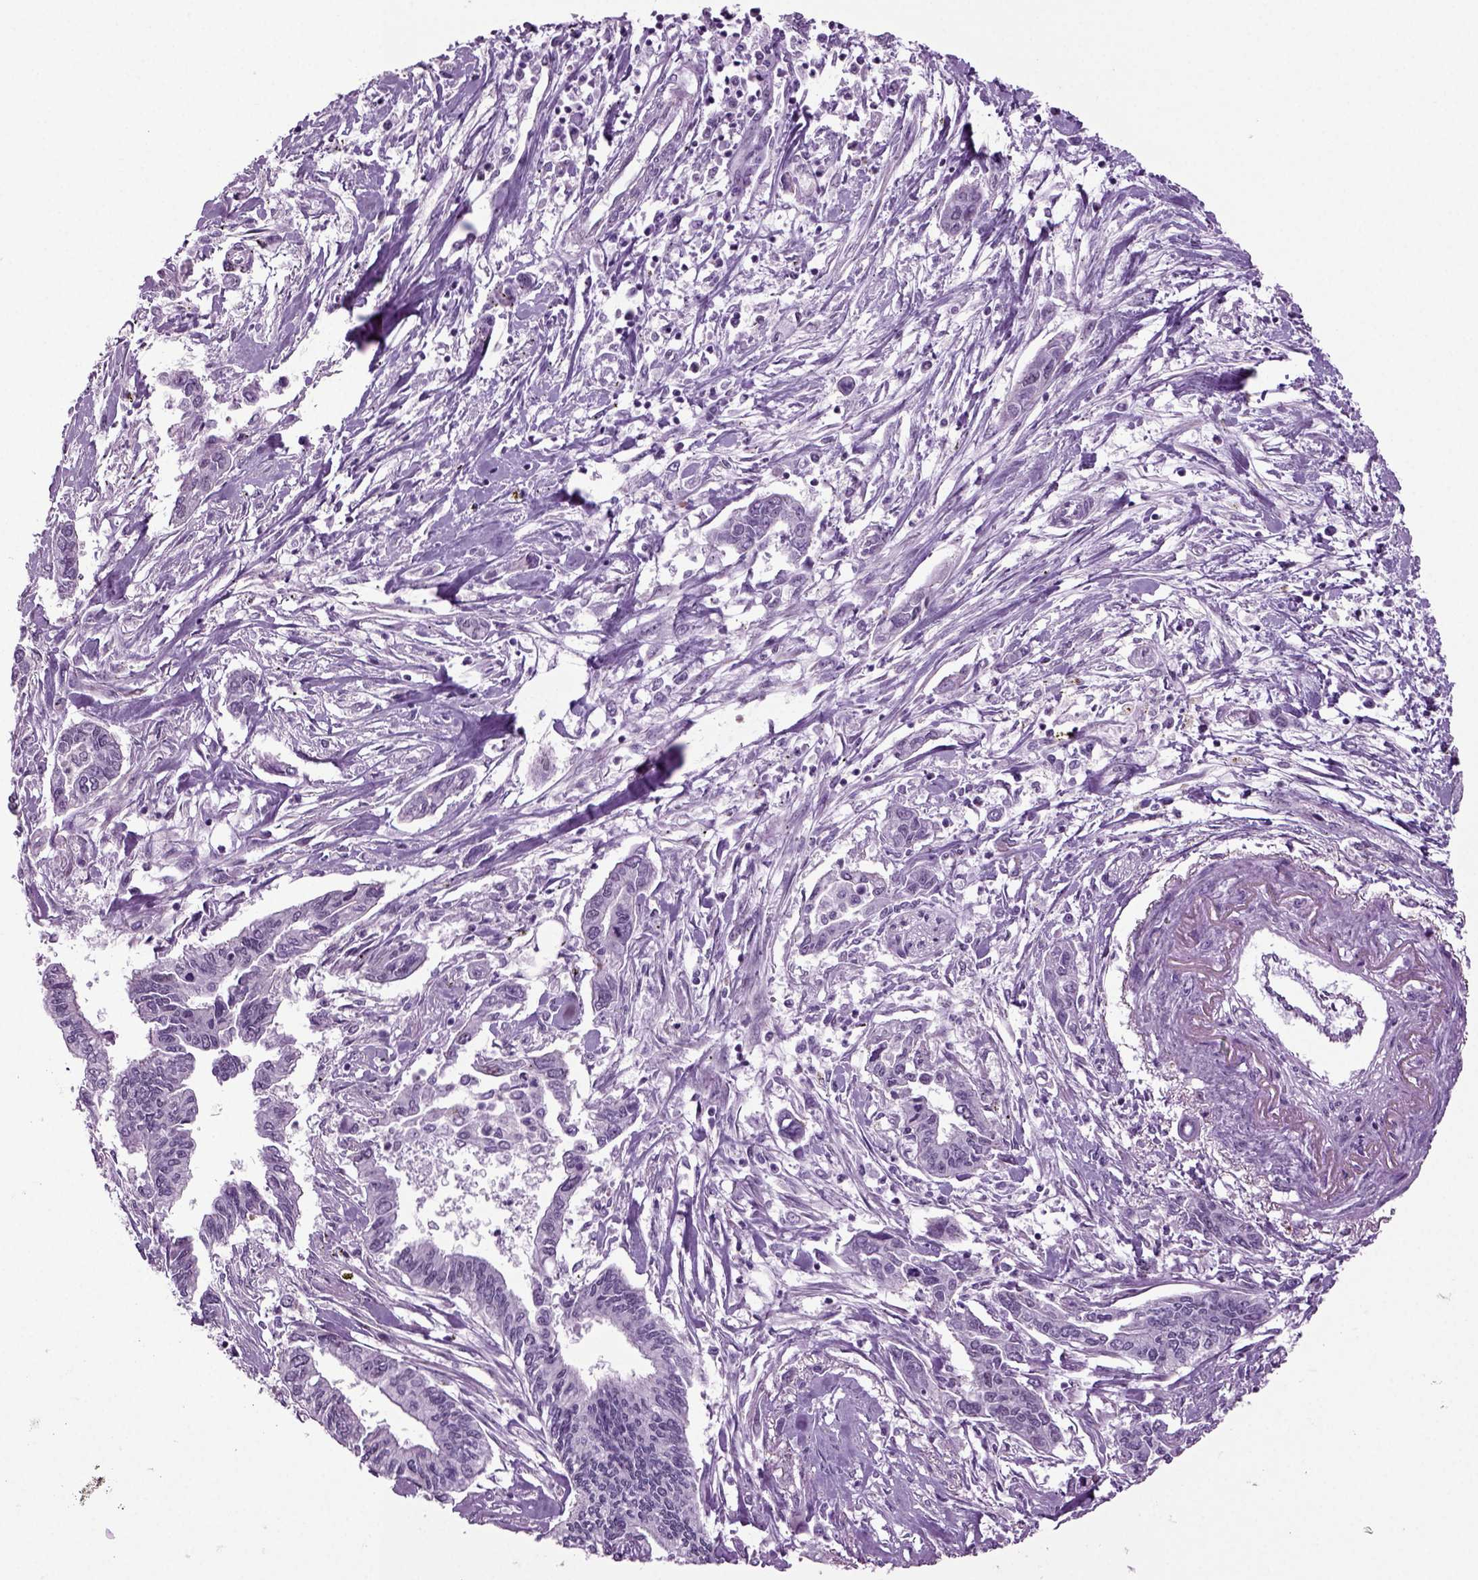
{"staining": {"intensity": "negative", "quantity": "none", "location": "none"}, "tissue": "pancreatic cancer", "cell_type": "Tumor cells", "image_type": "cancer", "snomed": [{"axis": "morphology", "description": "Adenocarcinoma, NOS"}, {"axis": "topography", "description": "Pancreas"}], "caption": "Immunohistochemistry (IHC) photomicrograph of pancreatic cancer stained for a protein (brown), which shows no staining in tumor cells.", "gene": "RFX3", "patient": {"sex": "male", "age": 60}}